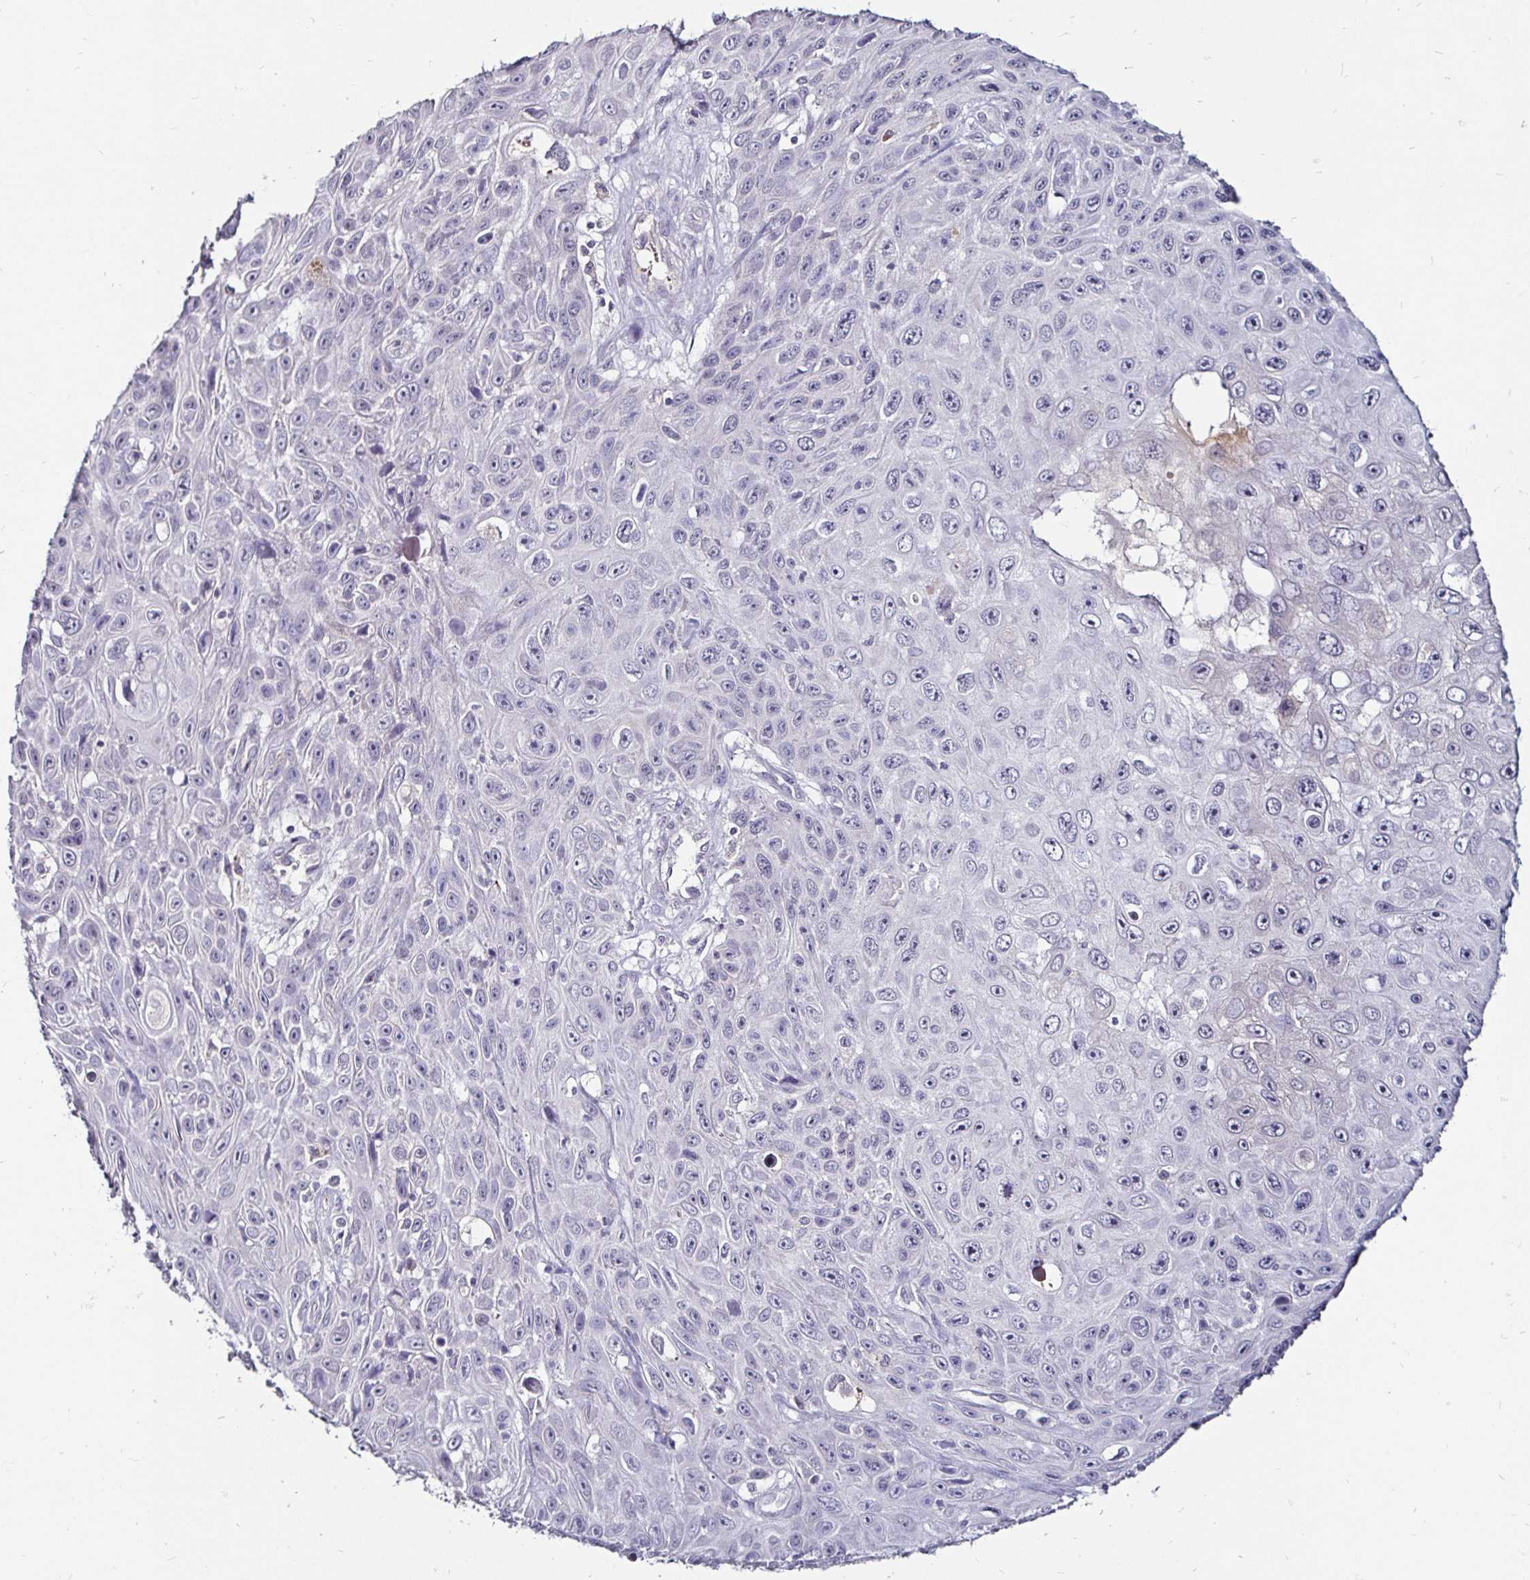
{"staining": {"intensity": "negative", "quantity": "none", "location": "none"}, "tissue": "skin cancer", "cell_type": "Tumor cells", "image_type": "cancer", "snomed": [{"axis": "morphology", "description": "Squamous cell carcinoma, NOS"}, {"axis": "topography", "description": "Skin"}], "caption": "Immunohistochemistry (IHC) photomicrograph of neoplastic tissue: skin cancer stained with DAB exhibits no significant protein positivity in tumor cells.", "gene": "FAIM2", "patient": {"sex": "male", "age": 82}}